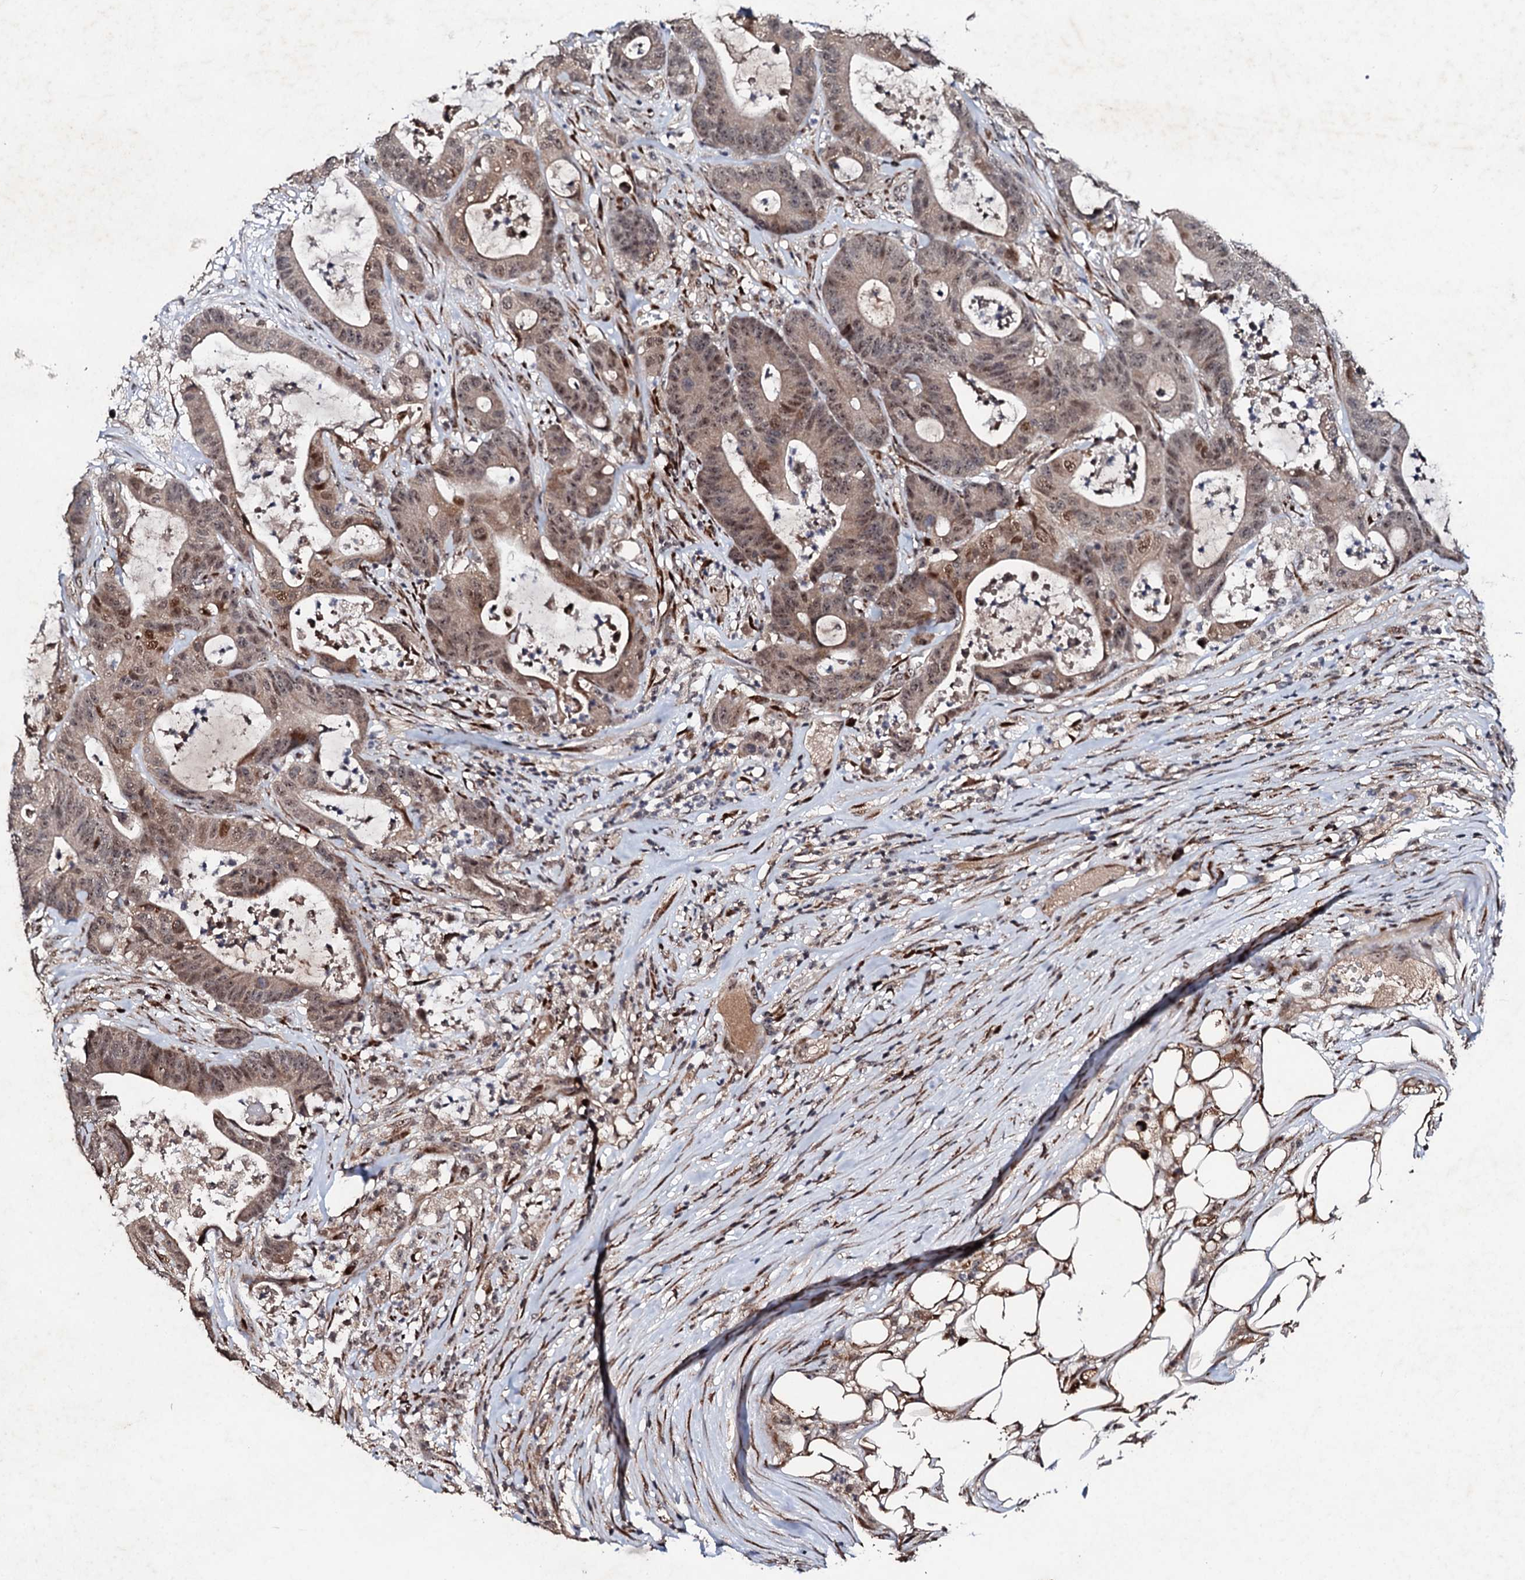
{"staining": {"intensity": "moderate", "quantity": "25%-75%", "location": "nuclear"}, "tissue": "colorectal cancer", "cell_type": "Tumor cells", "image_type": "cancer", "snomed": [{"axis": "morphology", "description": "Adenocarcinoma, NOS"}, {"axis": "topography", "description": "Colon"}], "caption": "Colorectal cancer tissue shows moderate nuclear staining in about 25%-75% of tumor cells, visualized by immunohistochemistry. Using DAB (brown) and hematoxylin (blue) stains, captured at high magnification using brightfield microscopy.", "gene": "FAM111A", "patient": {"sex": "female", "age": 84}}